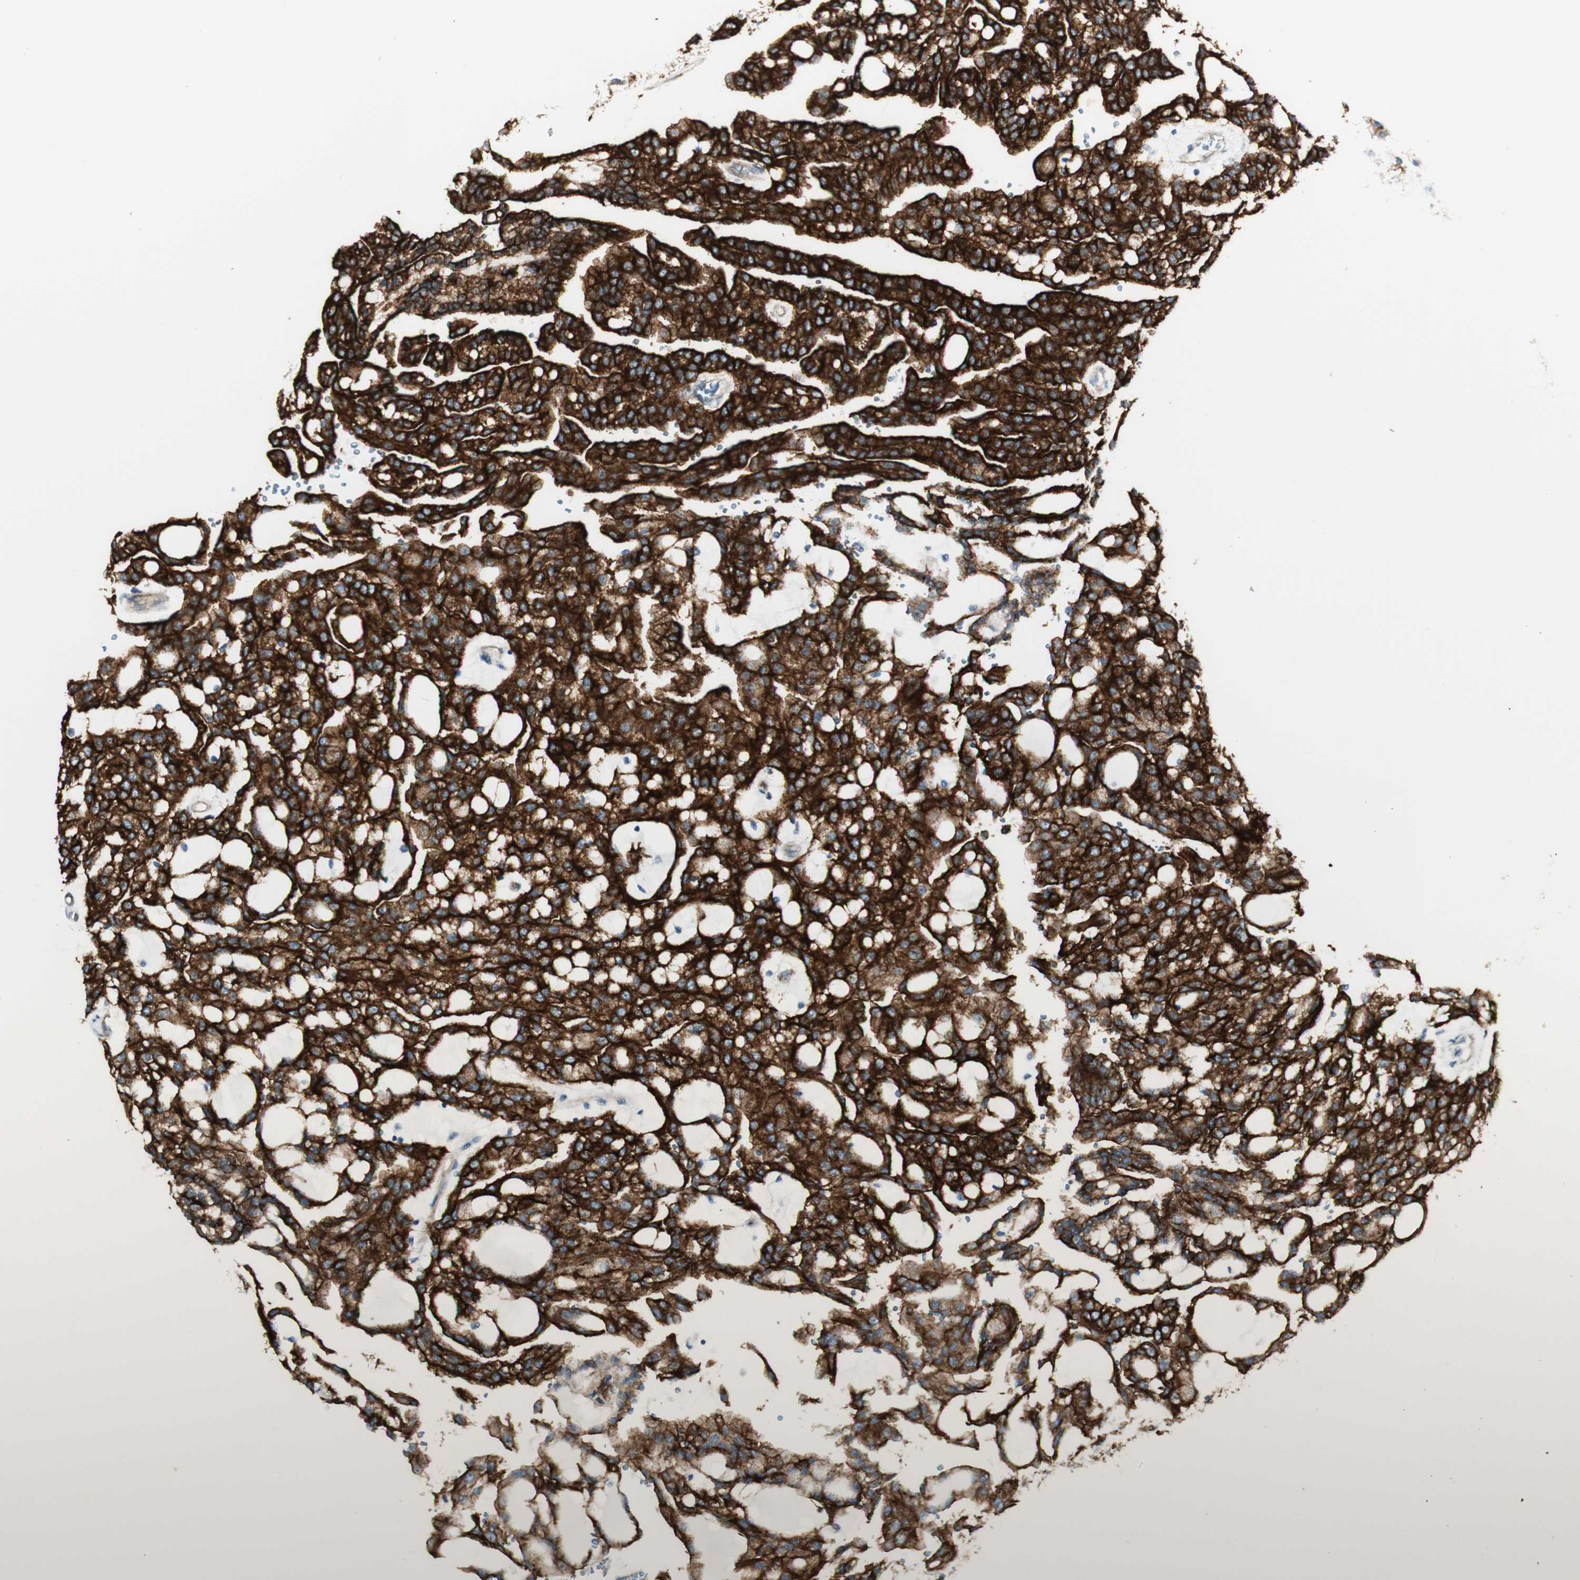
{"staining": {"intensity": "strong", "quantity": ">75%", "location": "cytoplasmic/membranous"}, "tissue": "renal cancer", "cell_type": "Tumor cells", "image_type": "cancer", "snomed": [{"axis": "morphology", "description": "Adenocarcinoma, NOS"}, {"axis": "topography", "description": "Kidney"}], "caption": "This is a histology image of immunohistochemistry staining of renal cancer (adenocarcinoma), which shows strong expression in the cytoplasmic/membranous of tumor cells.", "gene": "MYO6", "patient": {"sex": "male", "age": 63}}